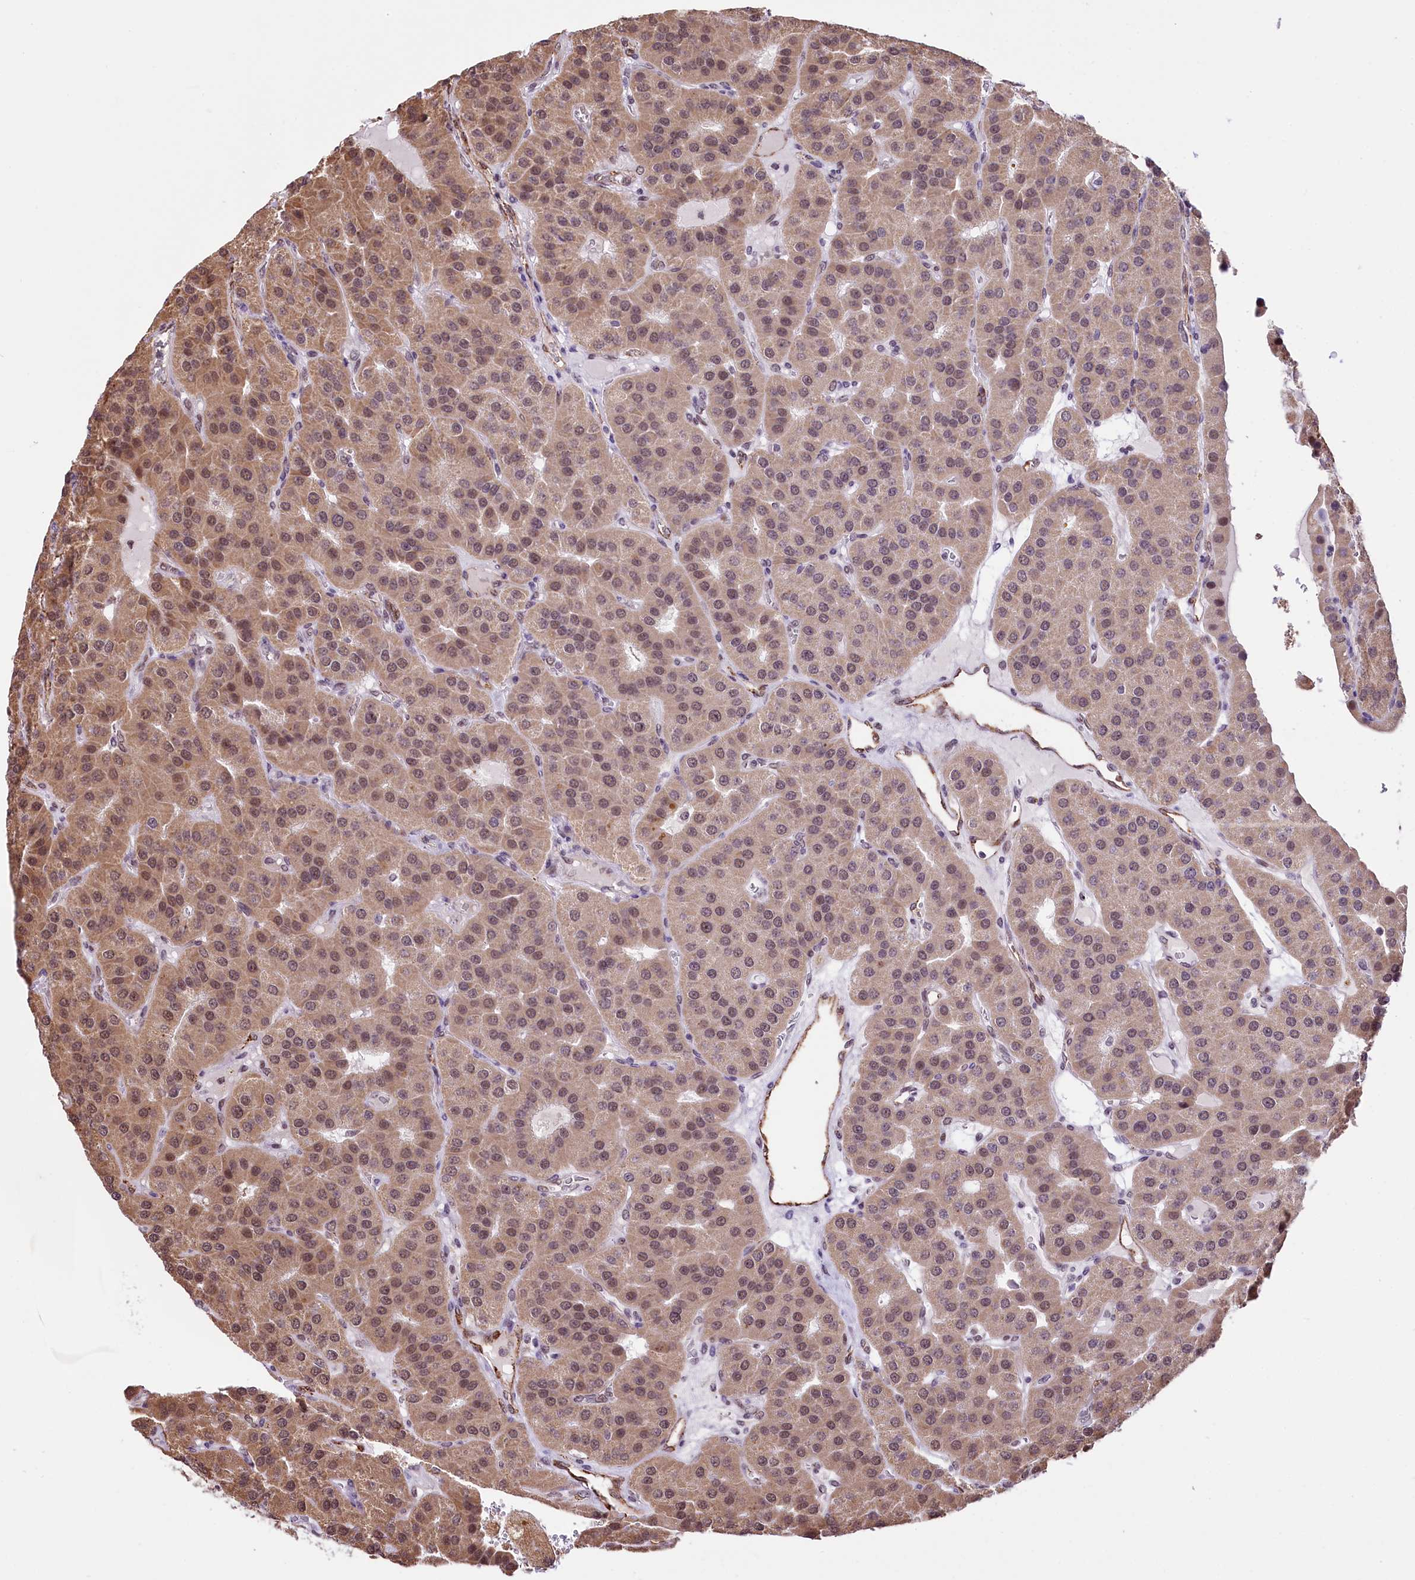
{"staining": {"intensity": "moderate", "quantity": ">75%", "location": "cytoplasmic/membranous"}, "tissue": "parathyroid gland", "cell_type": "Glandular cells", "image_type": "normal", "snomed": [{"axis": "morphology", "description": "Normal tissue, NOS"}, {"axis": "morphology", "description": "Adenoma, NOS"}, {"axis": "topography", "description": "Parathyroid gland"}], "caption": "Glandular cells display medium levels of moderate cytoplasmic/membranous positivity in about >75% of cells in normal parathyroid gland.", "gene": "MRPL54", "patient": {"sex": "female", "age": 86}}